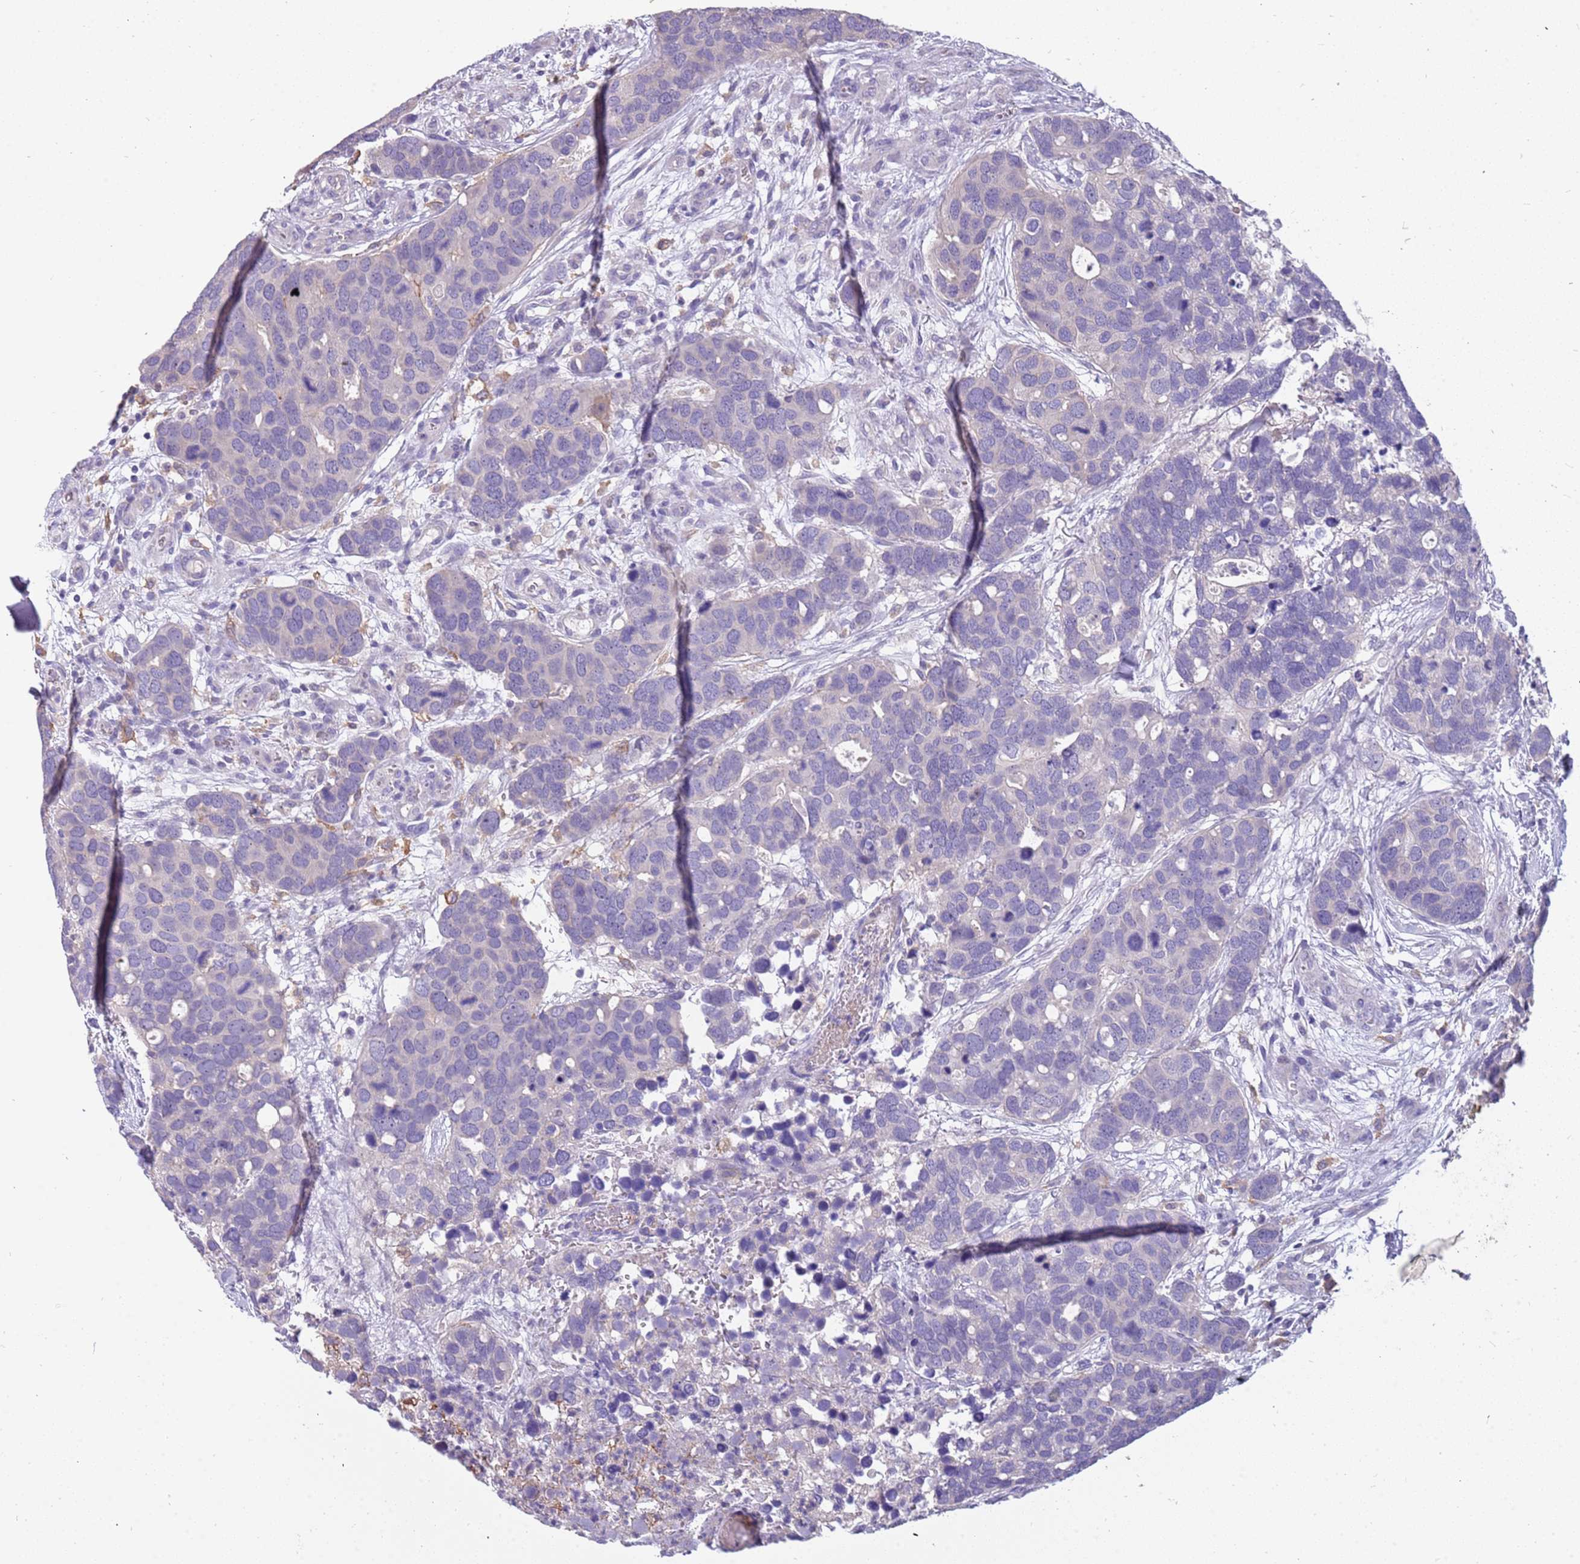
{"staining": {"intensity": "negative", "quantity": "none", "location": "none"}, "tissue": "breast cancer", "cell_type": "Tumor cells", "image_type": "cancer", "snomed": [{"axis": "morphology", "description": "Duct carcinoma"}, {"axis": "topography", "description": "Breast"}], "caption": "Tumor cells are negative for protein expression in human breast cancer. (Stains: DAB immunohistochemistry (IHC) with hematoxylin counter stain, Microscopy: brightfield microscopy at high magnification).", "gene": "RHCG", "patient": {"sex": "female", "age": 83}}